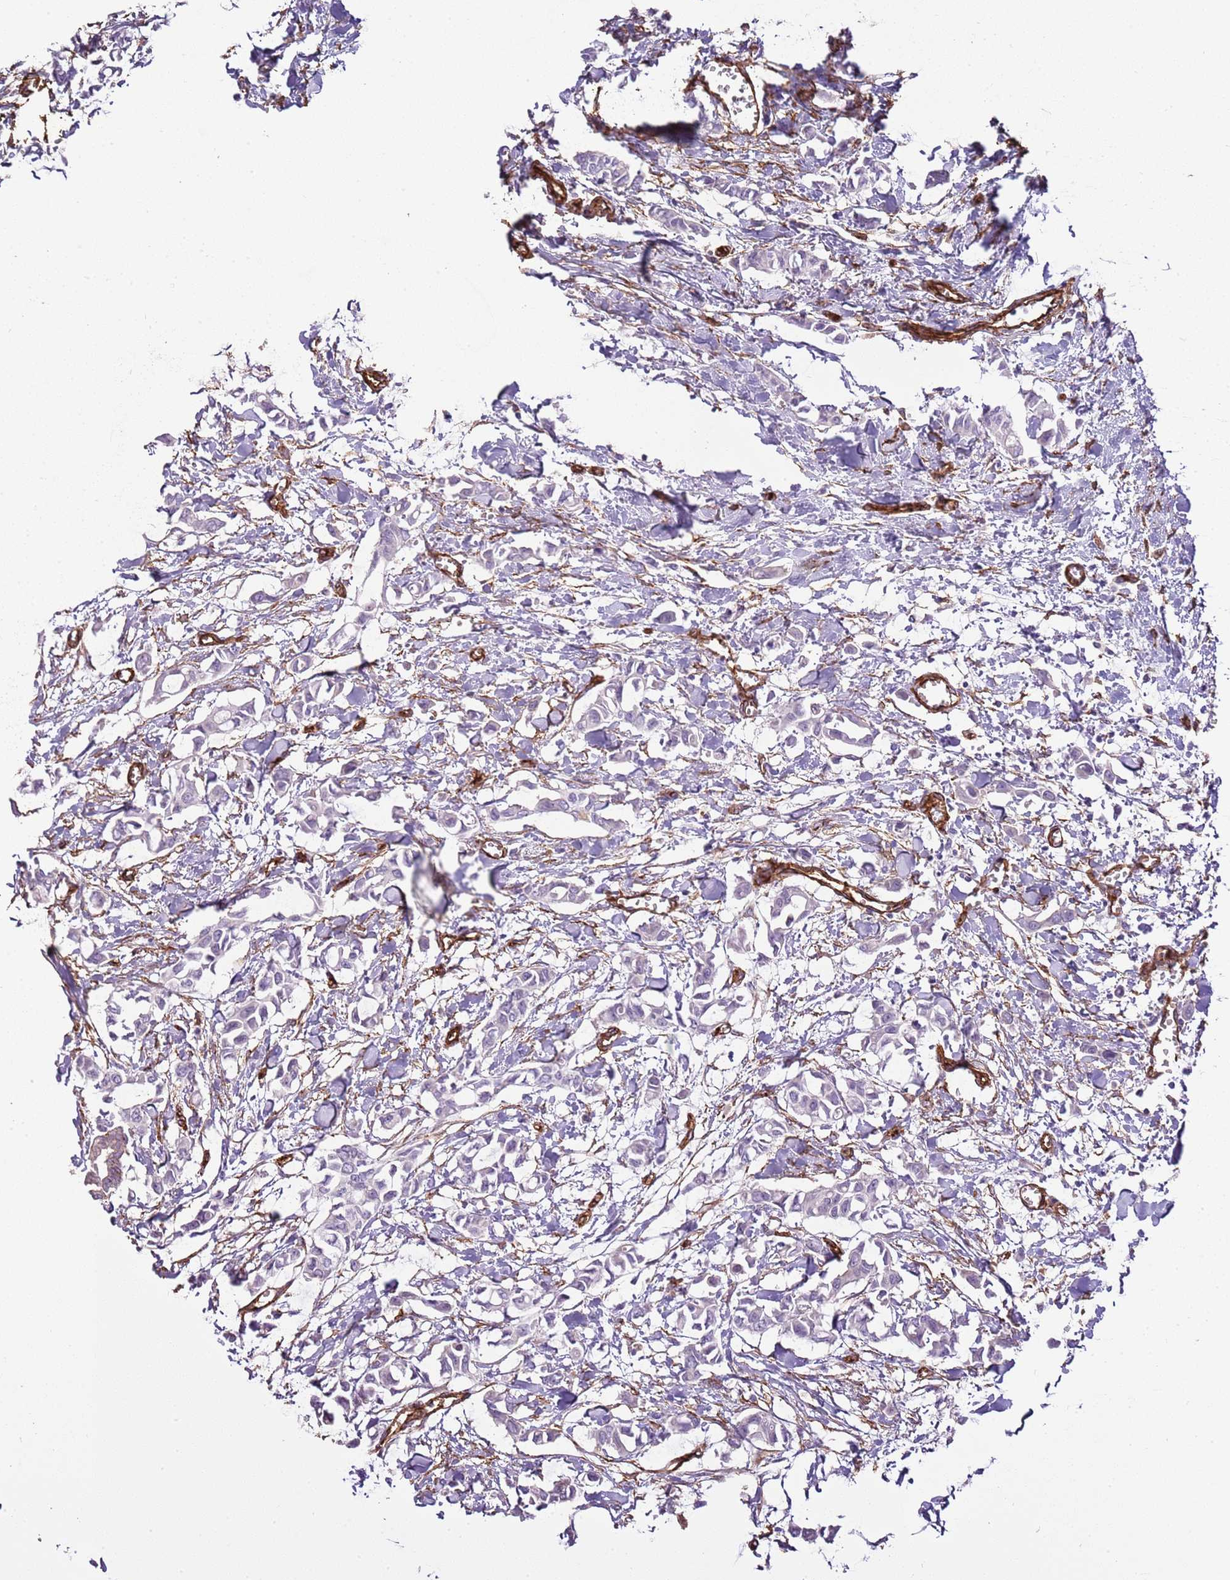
{"staining": {"intensity": "negative", "quantity": "none", "location": "none"}, "tissue": "breast cancer", "cell_type": "Tumor cells", "image_type": "cancer", "snomed": [{"axis": "morphology", "description": "Duct carcinoma"}, {"axis": "topography", "description": "Breast"}], "caption": "Immunohistochemical staining of human breast cancer displays no significant positivity in tumor cells.", "gene": "CTDSPL", "patient": {"sex": "female", "age": 41}}